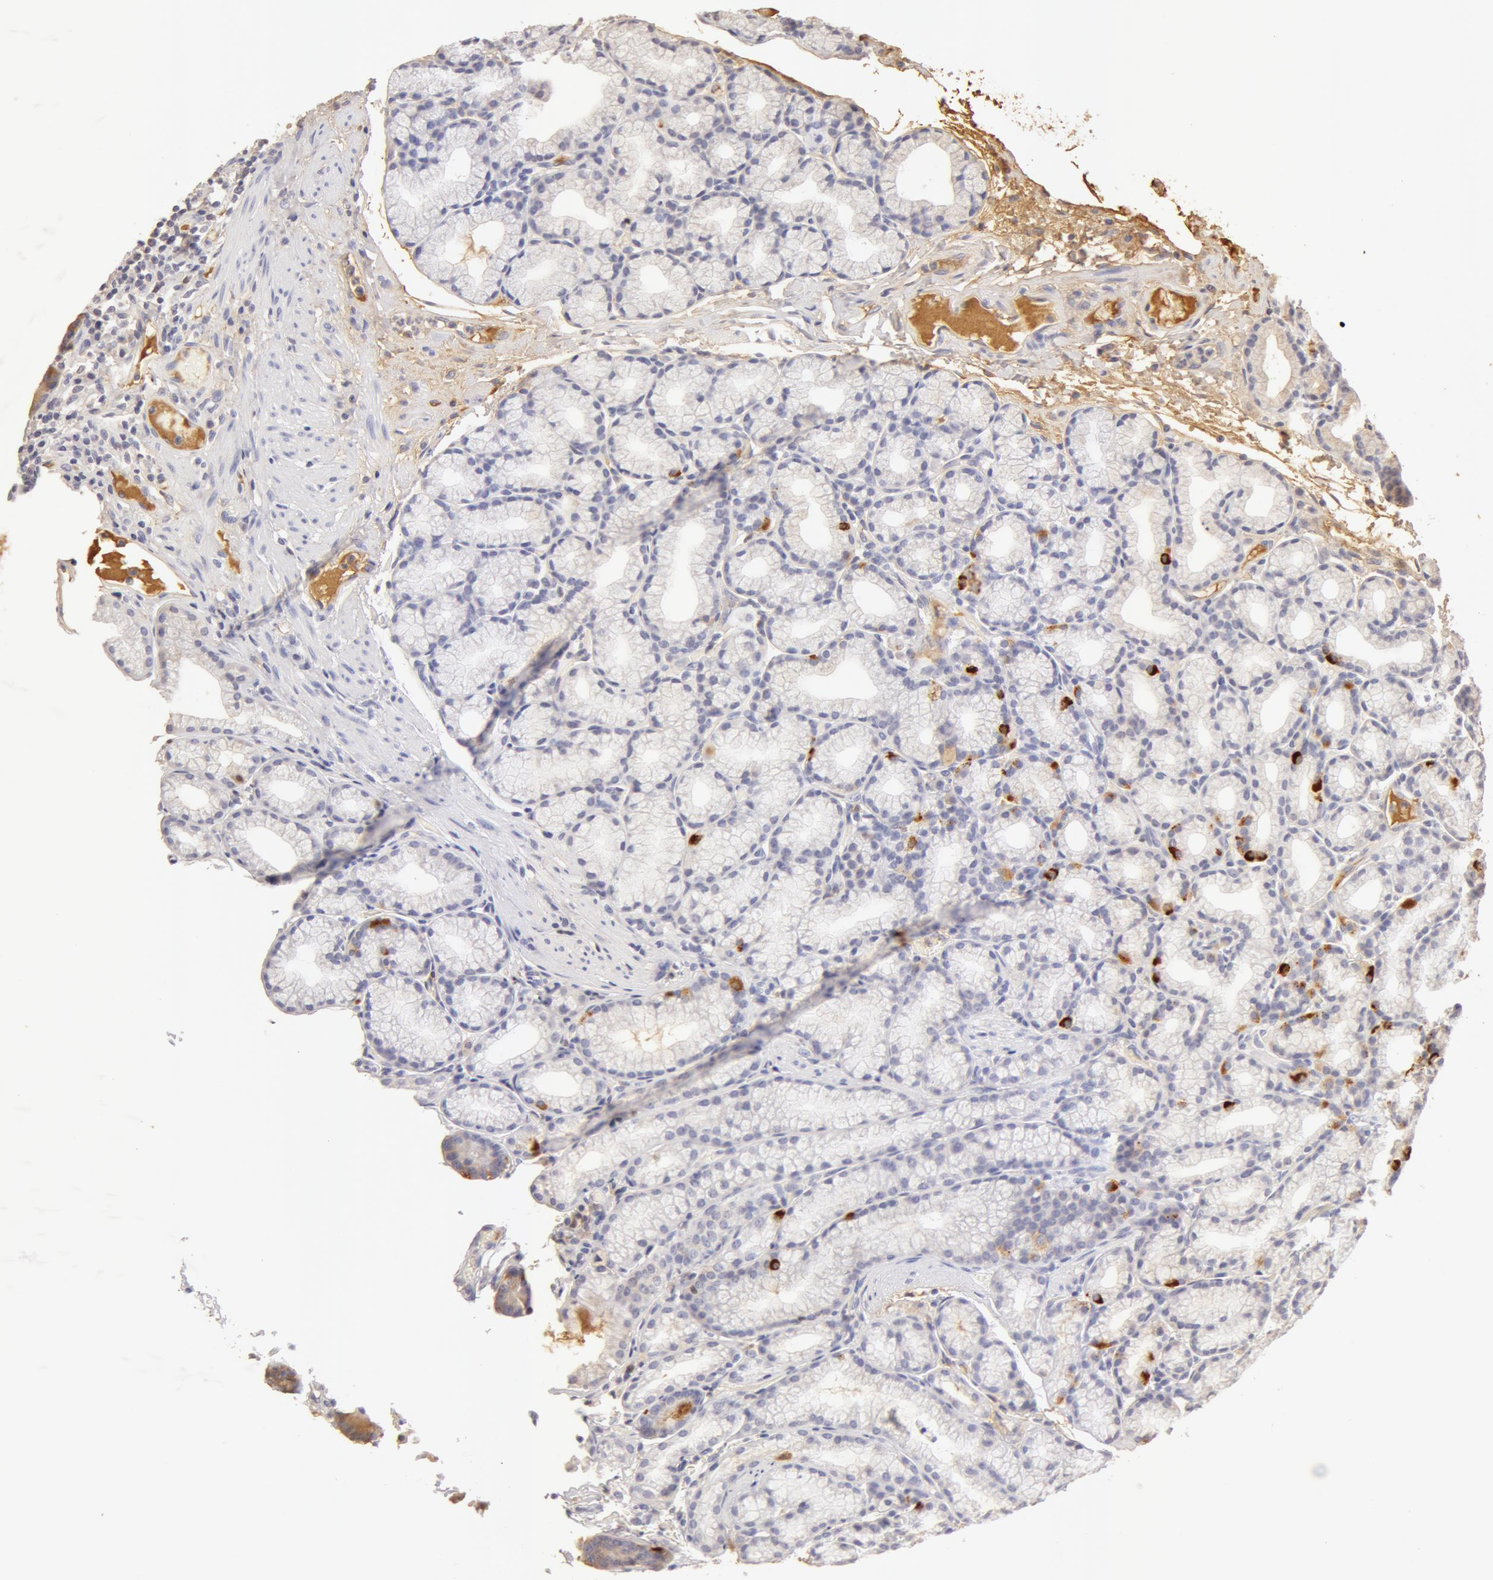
{"staining": {"intensity": "moderate", "quantity": "<25%", "location": "cytoplasmic/membranous"}, "tissue": "duodenum", "cell_type": "Glandular cells", "image_type": "normal", "snomed": [{"axis": "morphology", "description": "Normal tissue, NOS"}, {"axis": "topography", "description": "Duodenum"}], "caption": "DAB (3,3'-diaminobenzidine) immunohistochemical staining of unremarkable human duodenum exhibits moderate cytoplasmic/membranous protein expression in approximately <25% of glandular cells. The protein of interest is stained brown, and the nuclei are stained in blue (DAB (3,3'-diaminobenzidine) IHC with brightfield microscopy, high magnification).", "gene": "TF", "patient": {"sex": "female", "age": 48}}